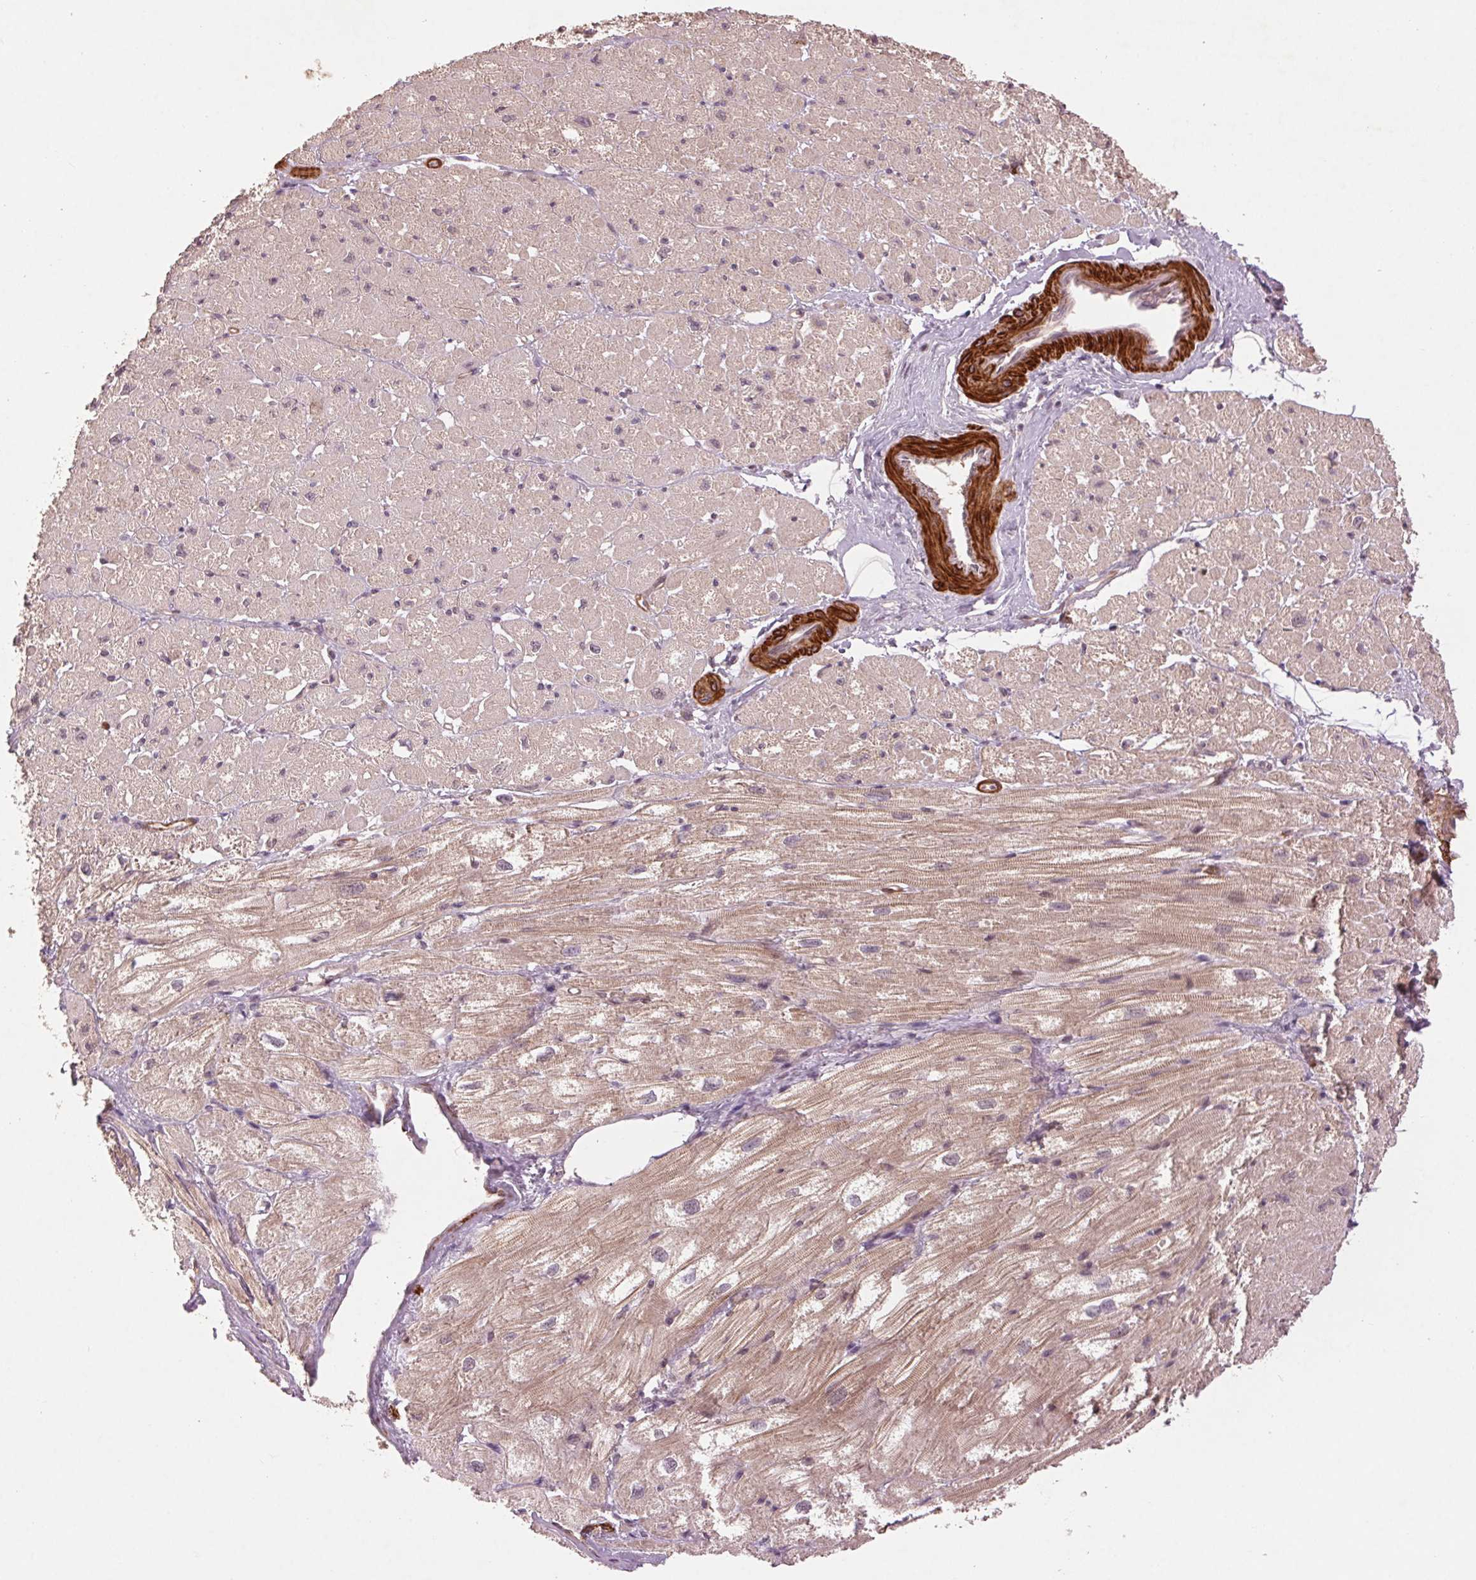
{"staining": {"intensity": "moderate", "quantity": ">75%", "location": "cytoplasmic/membranous"}, "tissue": "heart muscle", "cell_type": "Cardiomyocytes", "image_type": "normal", "snomed": [{"axis": "morphology", "description": "Normal tissue, NOS"}, {"axis": "topography", "description": "Heart"}], "caption": "The histopathology image reveals staining of normal heart muscle, revealing moderate cytoplasmic/membranous protein expression (brown color) within cardiomyocytes. Immunohistochemistry stains the protein of interest in brown and the nuclei are stained blue.", "gene": "SMLR1", "patient": {"sex": "female", "age": 62}}